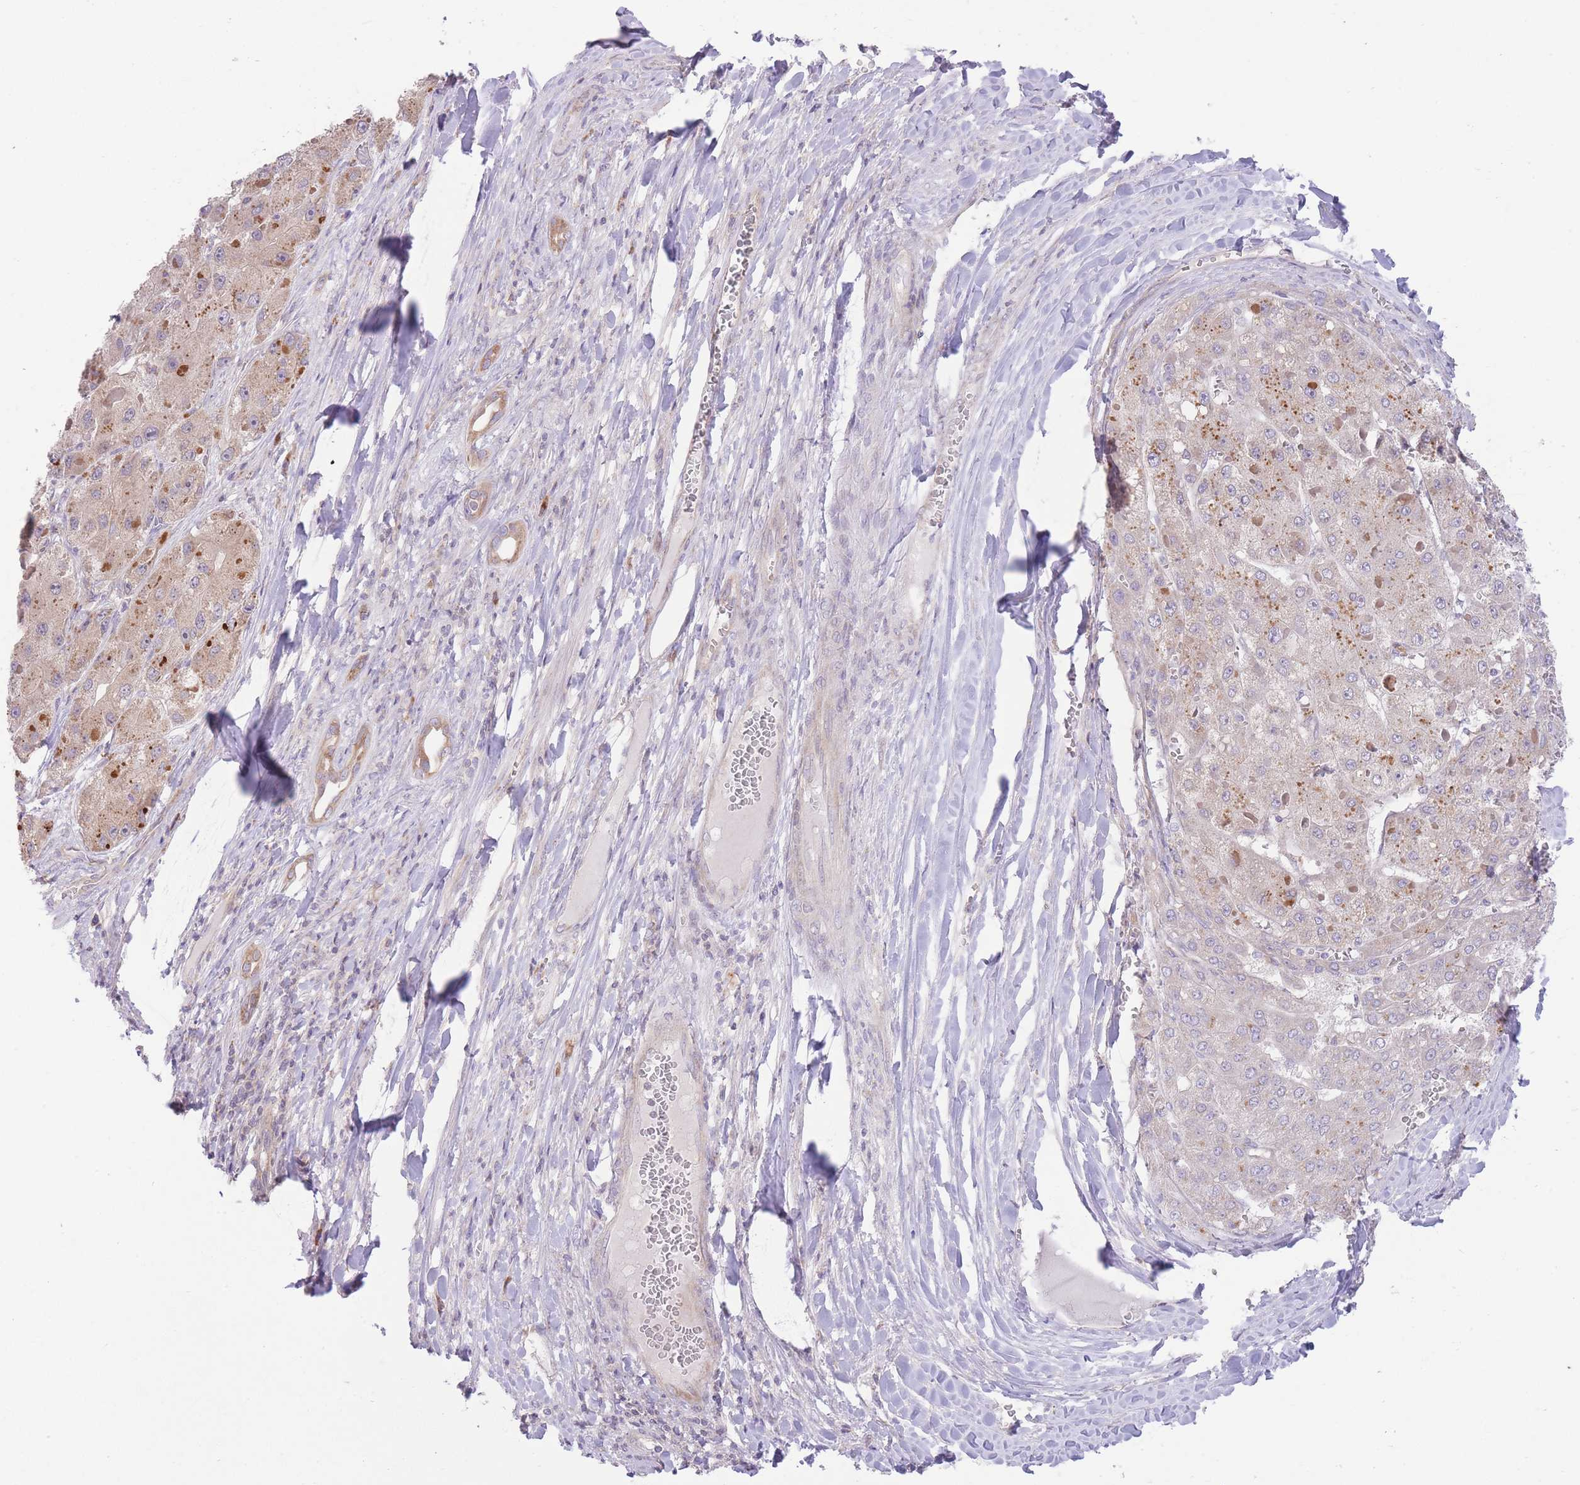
{"staining": {"intensity": "weak", "quantity": "25%-75%", "location": "cytoplasmic/membranous"}, "tissue": "liver cancer", "cell_type": "Tumor cells", "image_type": "cancer", "snomed": [{"axis": "morphology", "description": "Carcinoma, Hepatocellular, NOS"}, {"axis": "topography", "description": "Liver"}], "caption": "High-power microscopy captured an immunohistochemistry (IHC) histopathology image of liver cancer, revealing weak cytoplasmic/membranous positivity in approximately 25%-75% of tumor cells.", "gene": "BOLA2B", "patient": {"sex": "female", "age": 73}}